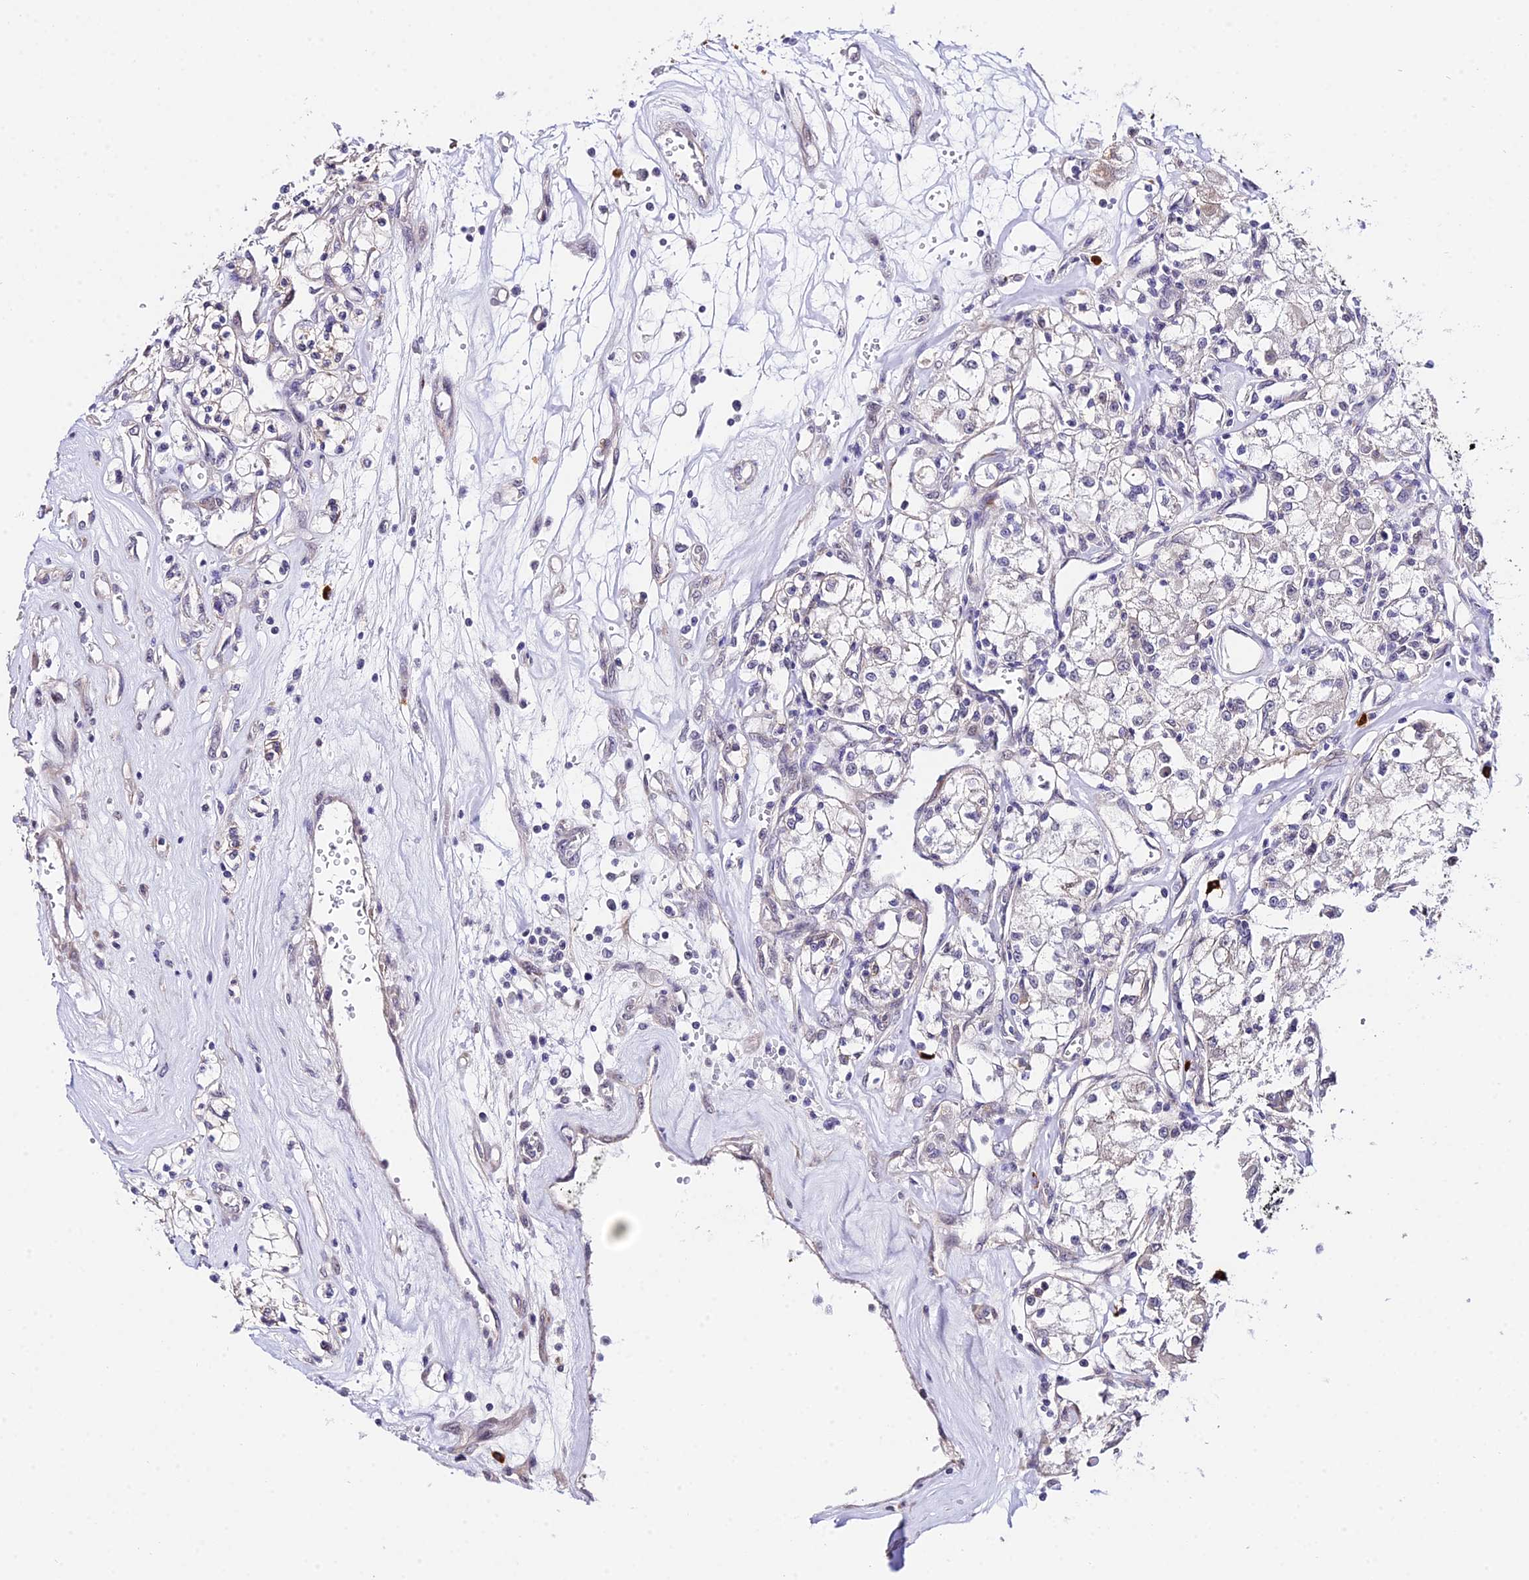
{"staining": {"intensity": "negative", "quantity": "none", "location": "none"}, "tissue": "renal cancer", "cell_type": "Tumor cells", "image_type": "cancer", "snomed": [{"axis": "morphology", "description": "Adenocarcinoma, NOS"}, {"axis": "topography", "description": "Kidney"}], "caption": "Tumor cells show no significant protein expression in renal adenocarcinoma. (Stains: DAB (3,3'-diaminobenzidine) immunohistochemistry (IHC) with hematoxylin counter stain, Microscopy: brightfield microscopy at high magnification).", "gene": "POLR2I", "patient": {"sex": "female", "age": 59}}